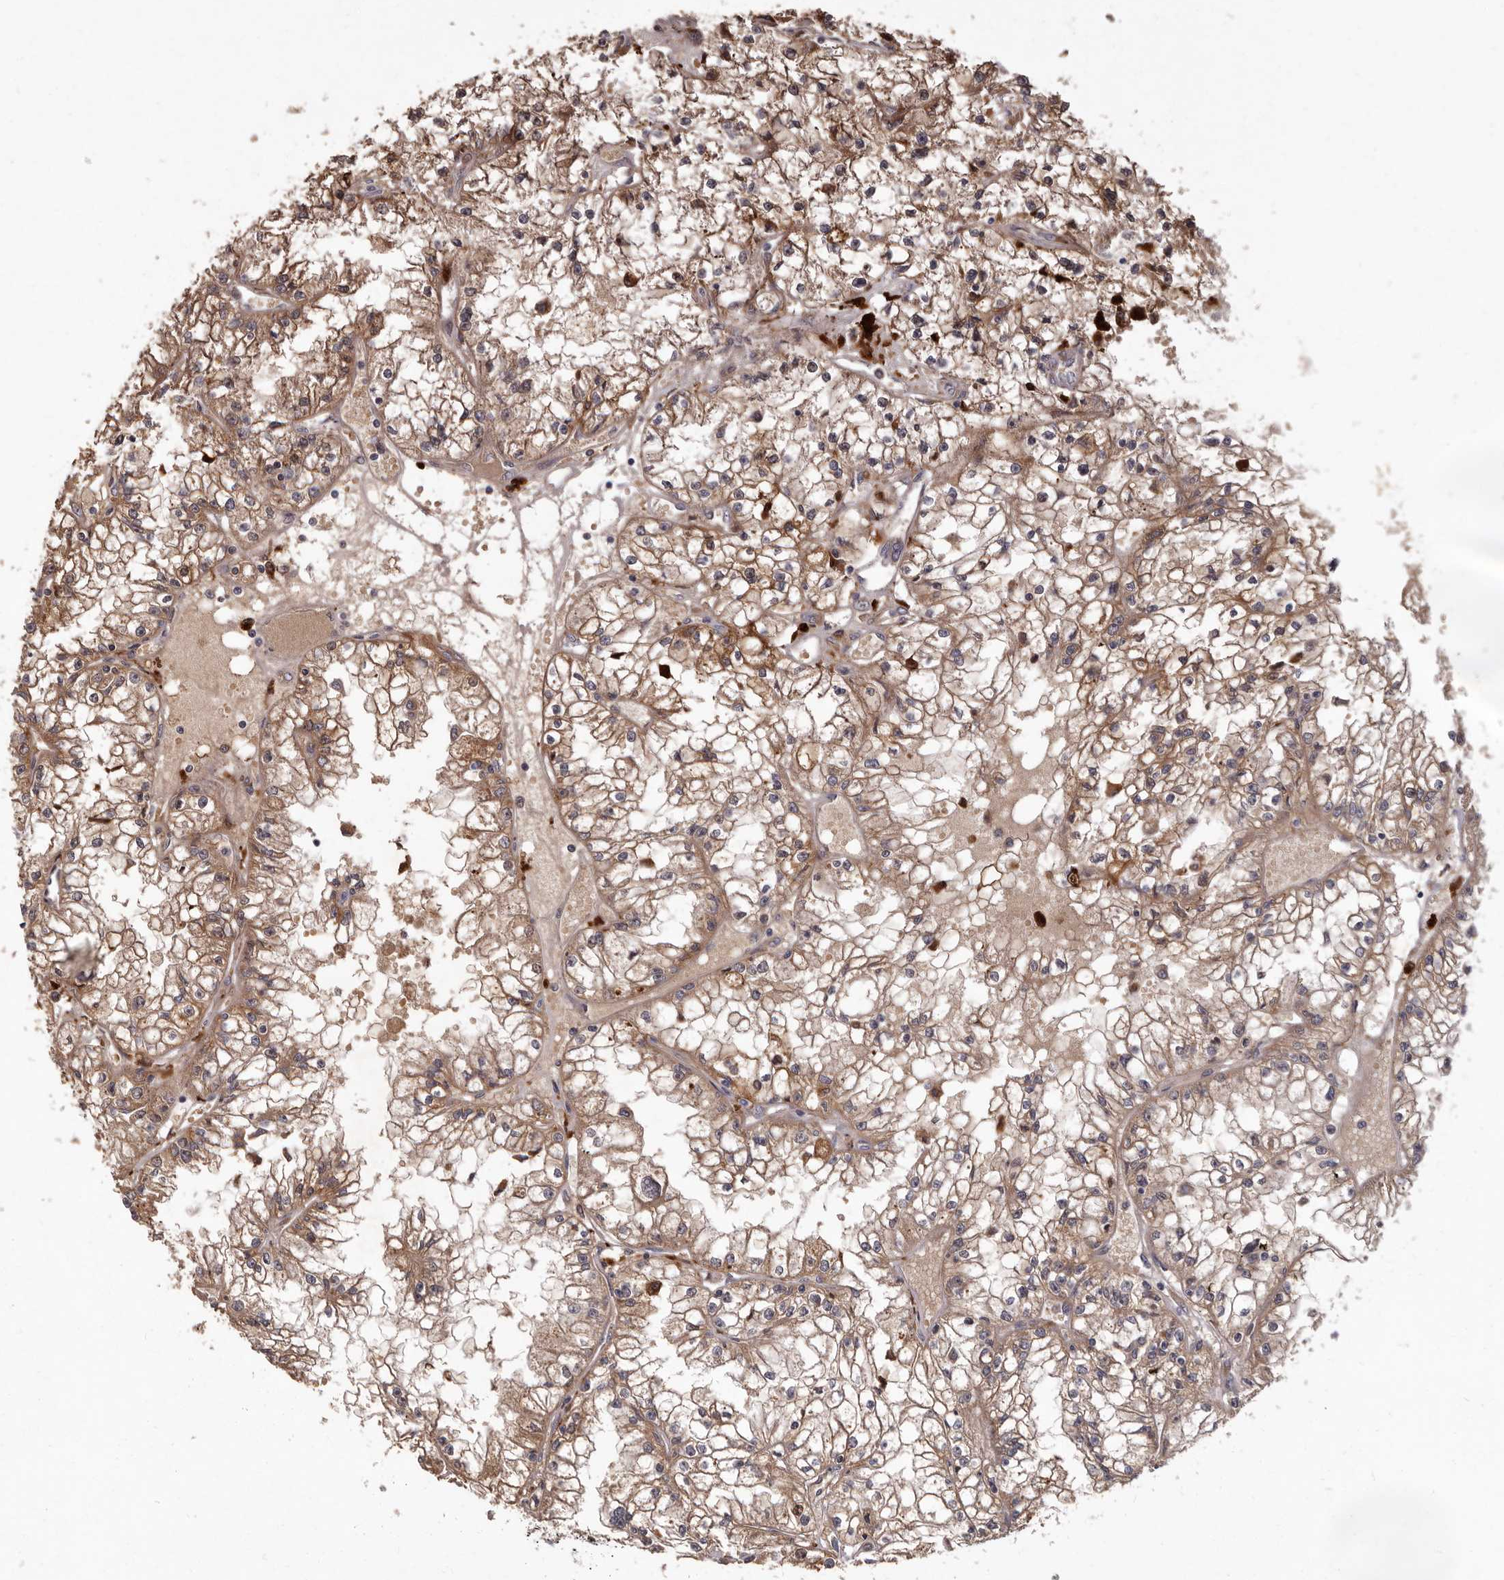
{"staining": {"intensity": "moderate", "quantity": ">75%", "location": "cytoplasmic/membranous"}, "tissue": "renal cancer", "cell_type": "Tumor cells", "image_type": "cancer", "snomed": [{"axis": "morphology", "description": "Adenocarcinoma, NOS"}, {"axis": "topography", "description": "Kidney"}], "caption": "This image shows immunohistochemistry (IHC) staining of renal cancer (adenocarcinoma), with medium moderate cytoplasmic/membranous expression in approximately >75% of tumor cells.", "gene": "GOT1L1", "patient": {"sex": "male", "age": 56}}